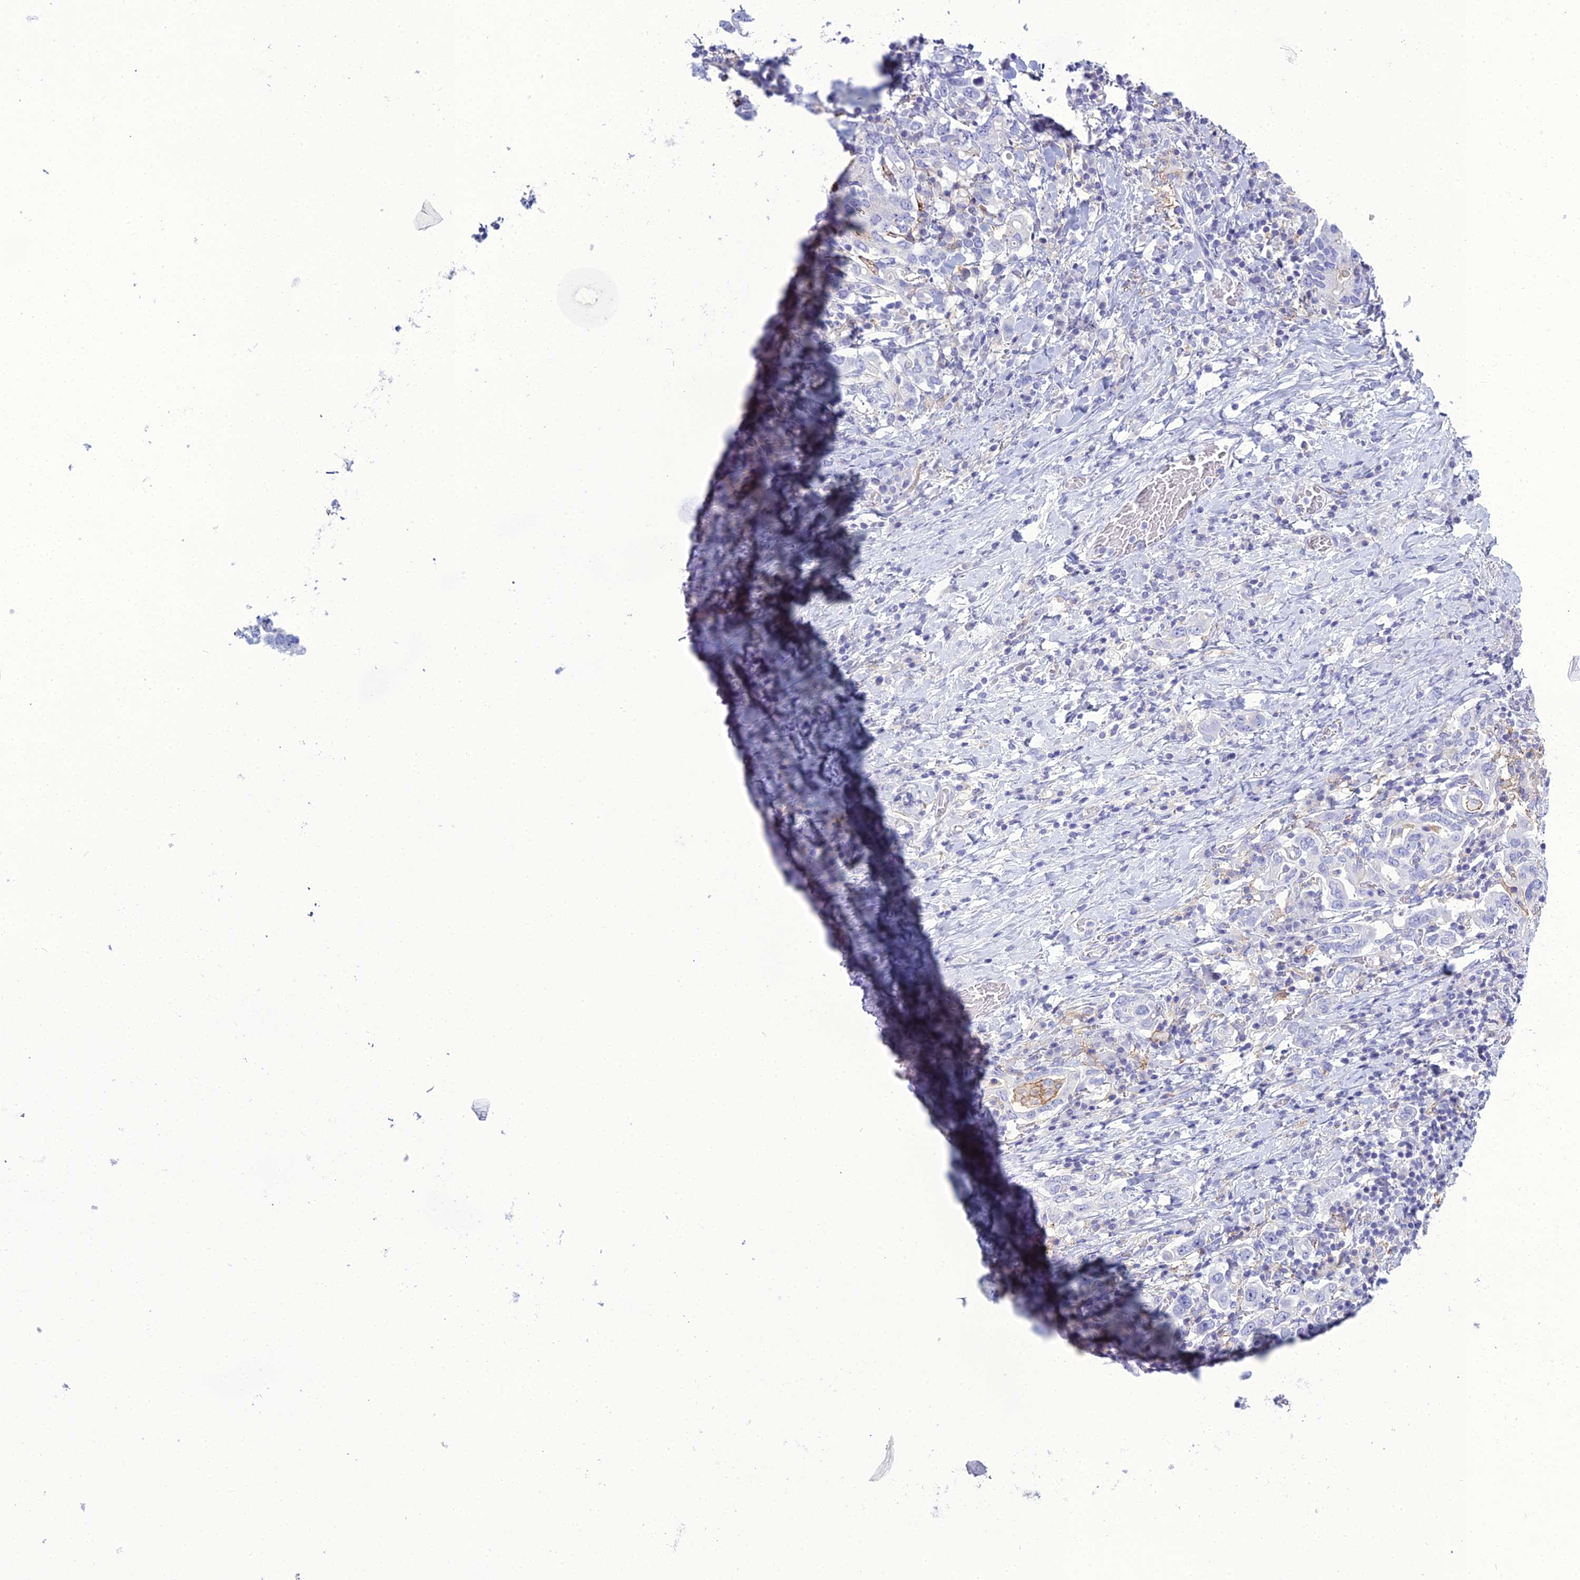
{"staining": {"intensity": "negative", "quantity": "none", "location": "none"}, "tissue": "stomach cancer", "cell_type": "Tumor cells", "image_type": "cancer", "snomed": [{"axis": "morphology", "description": "Adenocarcinoma, NOS"}, {"axis": "topography", "description": "Stomach, upper"}, {"axis": "topography", "description": "Stomach"}], "caption": "Protein analysis of stomach cancer reveals no significant staining in tumor cells.", "gene": "ACE", "patient": {"sex": "male", "age": 62}}